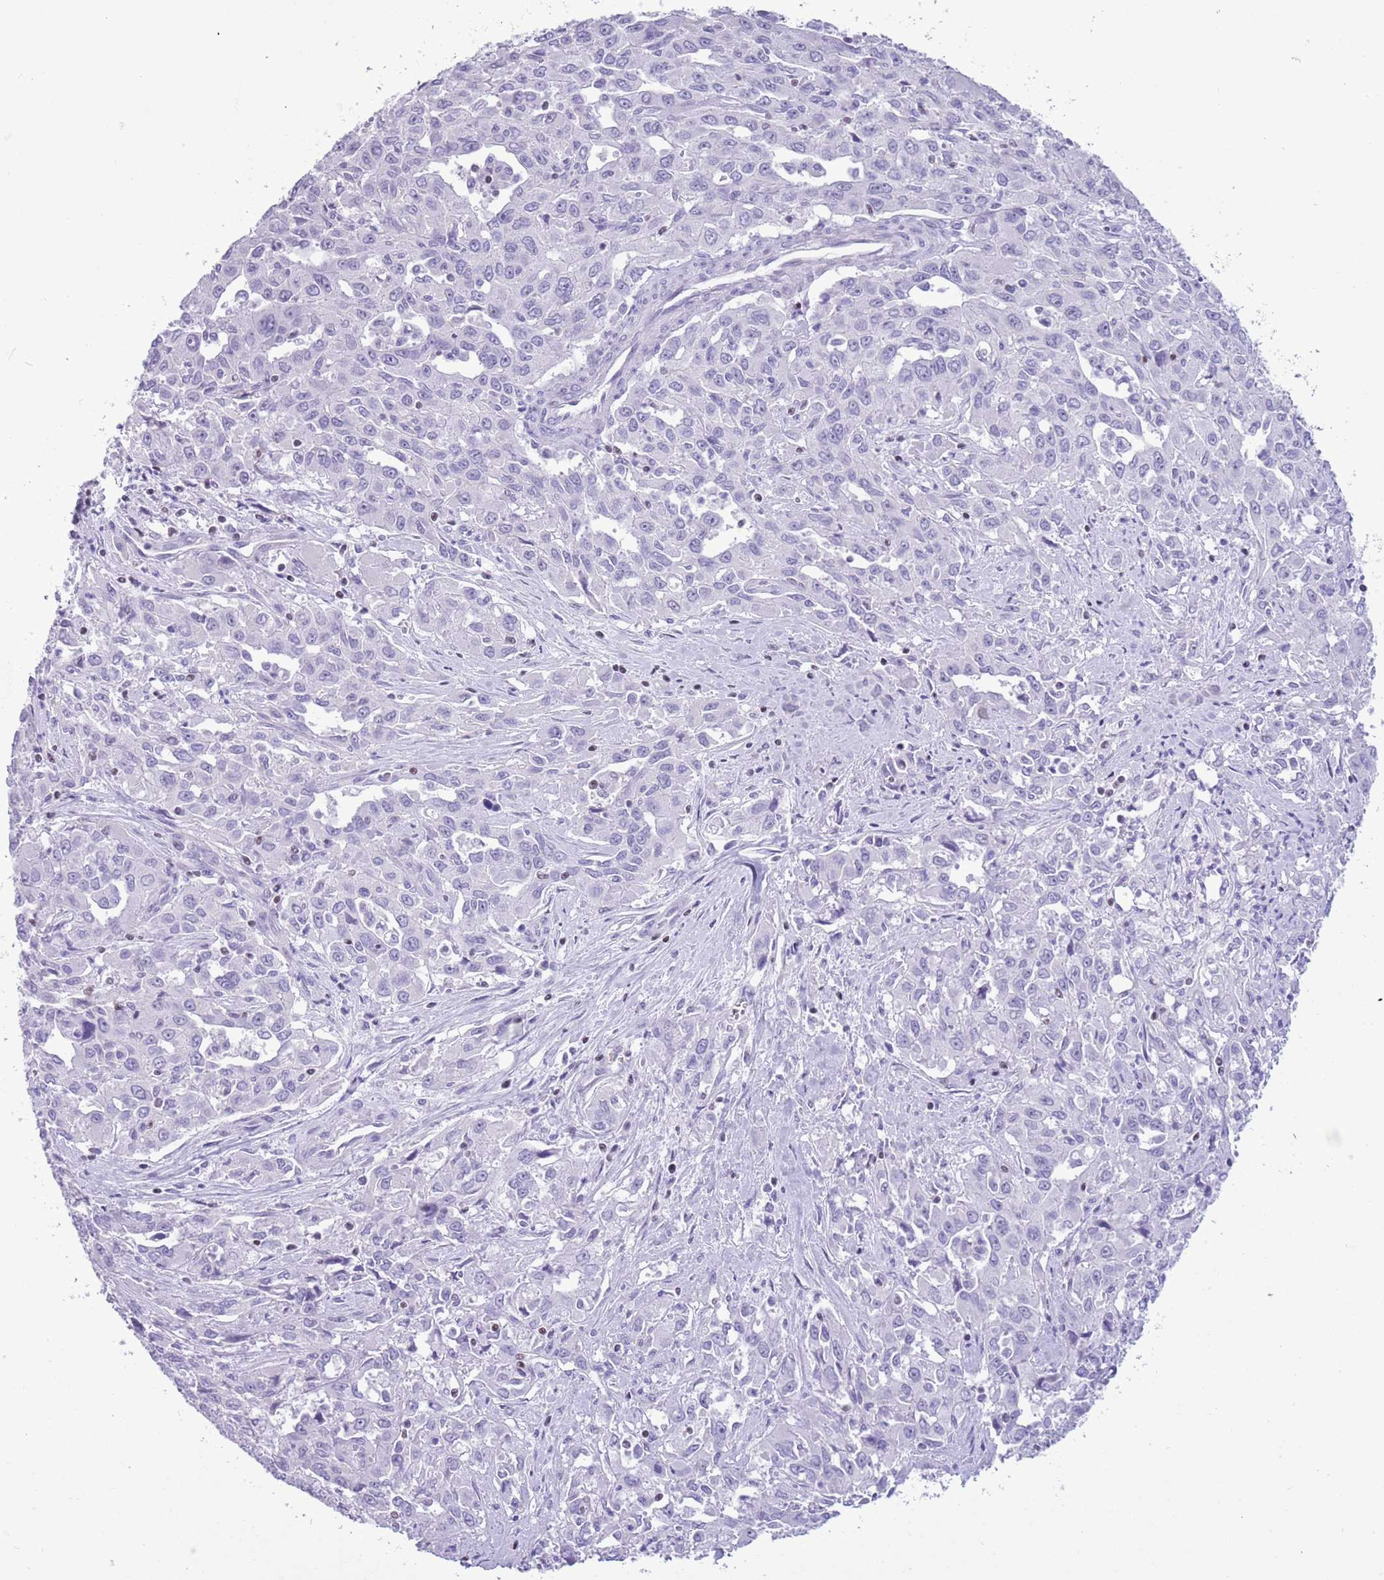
{"staining": {"intensity": "negative", "quantity": "none", "location": "none"}, "tissue": "liver cancer", "cell_type": "Tumor cells", "image_type": "cancer", "snomed": [{"axis": "morphology", "description": "Carcinoma, Hepatocellular, NOS"}, {"axis": "topography", "description": "Liver"}], "caption": "The photomicrograph demonstrates no significant positivity in tumor cells of liver cancer (hepatocellular carcinoma).", "gene": "BCL11B", "patient": {"sex": "male", "age": 63}}